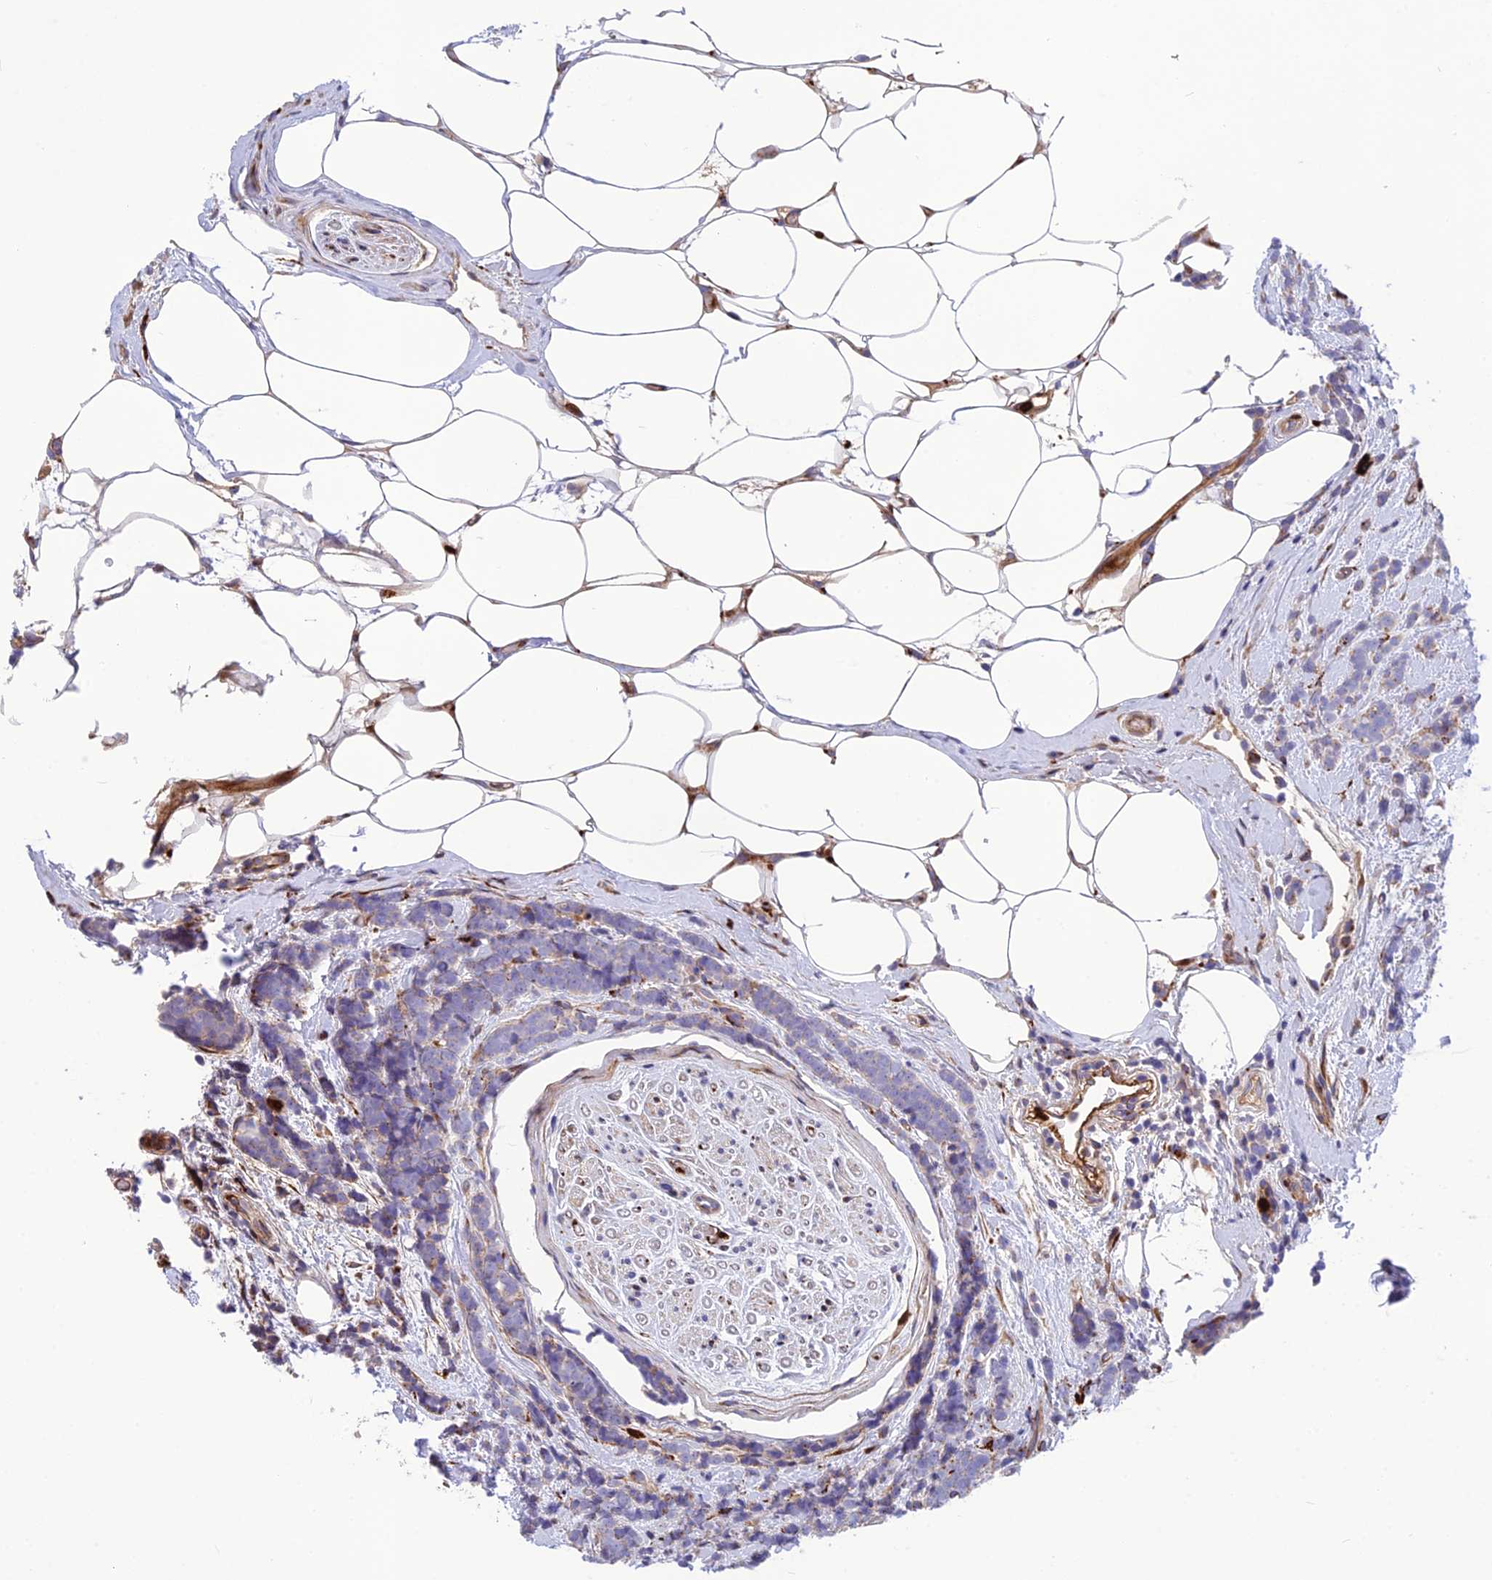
{"staining": {"intensity": "negative", "quantity": "none", "location": "none"}, "tissue": "breast cancer", "cell_type": "Tumor cells", "image_type": "cancer", "snomed": [{"axis": "morphology", "description": "Lobular carcinoma"}, {"axis": "topography", "description": "Breast"}], "caption": "High magnification brightfield microscopy of breast cancer (lobular carcinoma) stained with DAB (3,3'-diaminobenzidine) (brown) and counterstained with hematoxylin (blue): tumor cells show no significant expression.", "gene": "CPSF4L", "patient": {"sex": "female", "age": 58}}